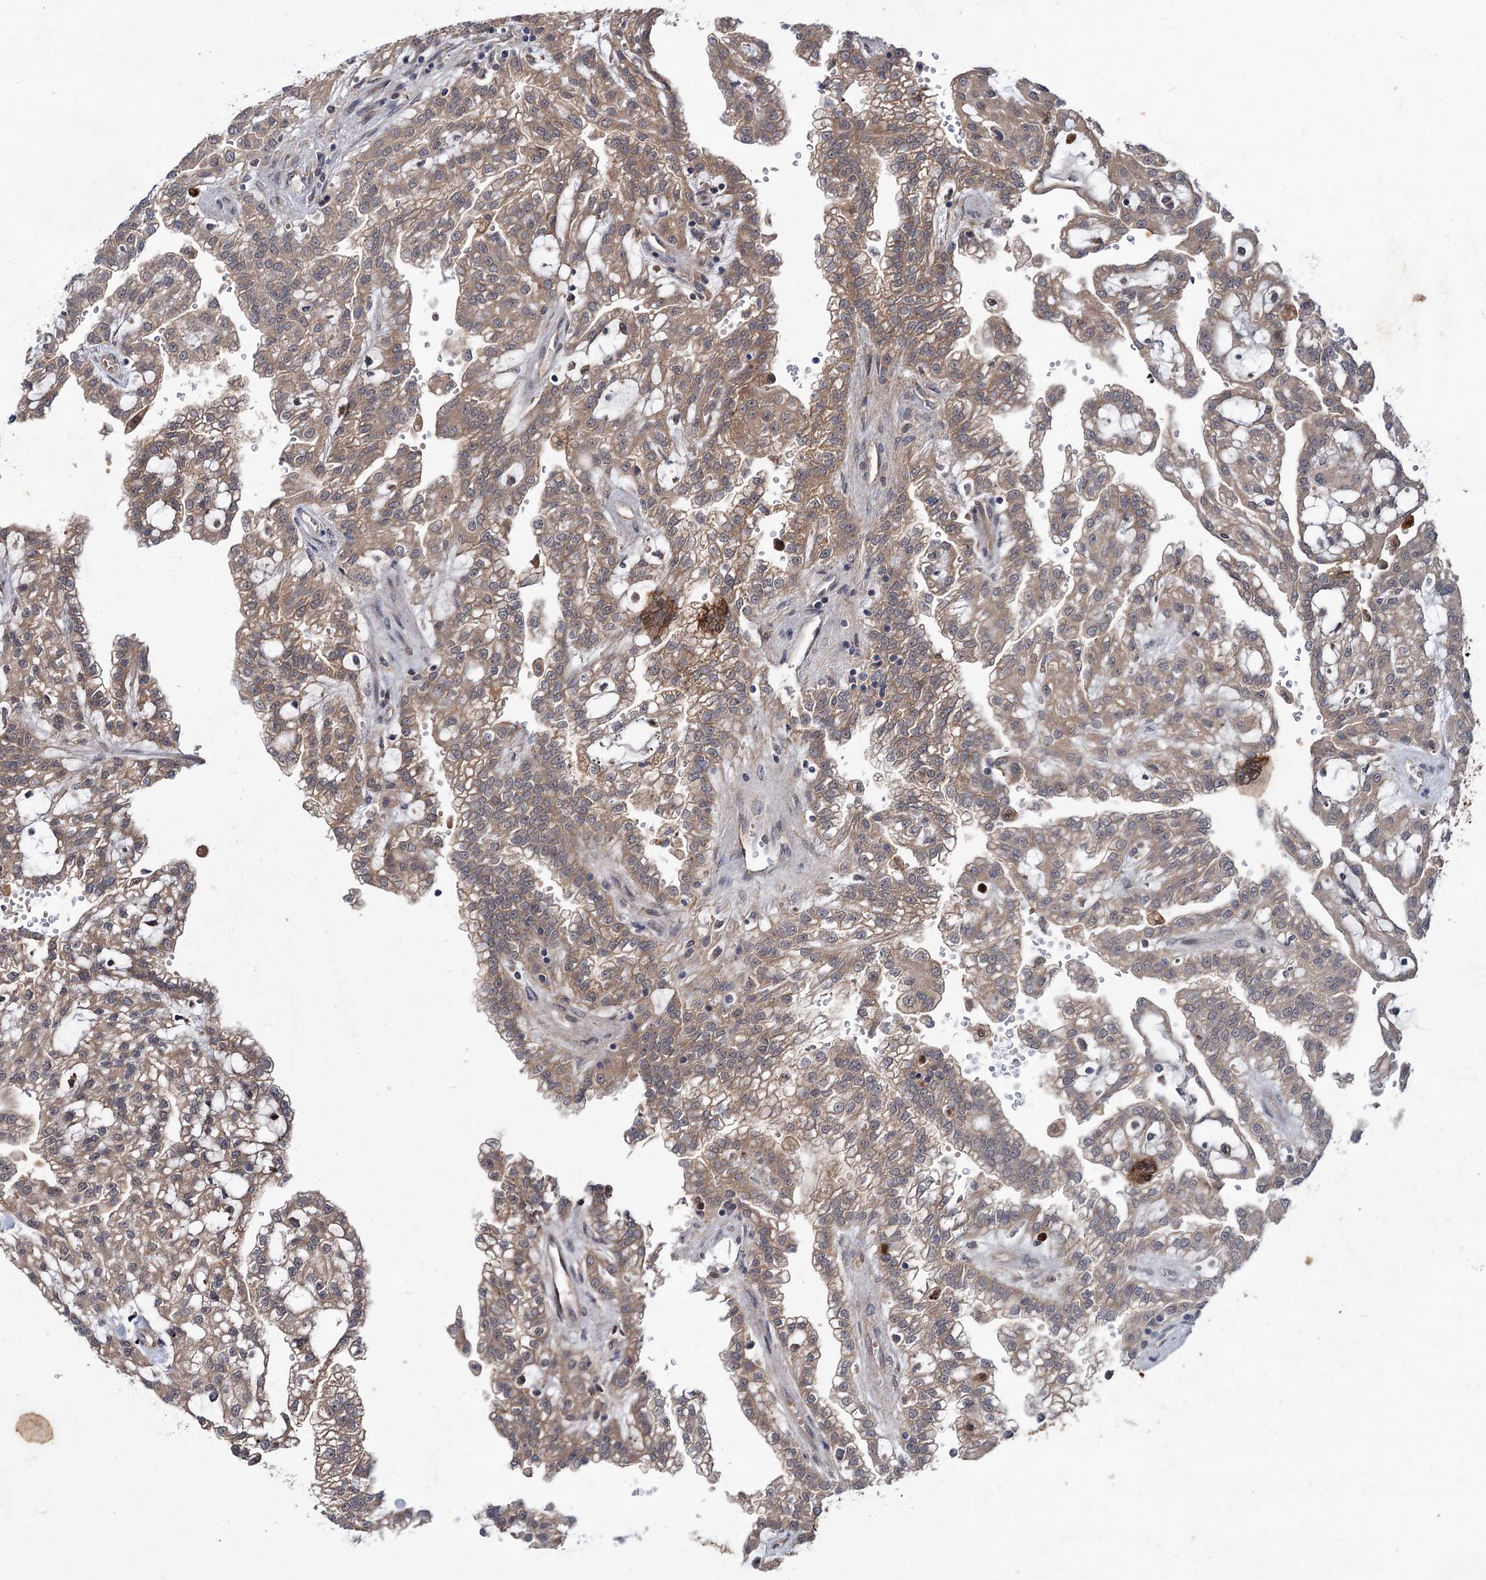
{"staining": {"intensity": "weak", "quantity": ">75%", "location": "cytoplasmic/membranous"}, "tissue": "renal cancer", "cell_type": "Tumor cells", "image_type": "cancer", "snomed": [{"axis": "morphology", "description": "Adenocarcinoma, NOS"}, {"axis": "topography", "description": "Kidney"}], "caption": "This image reveals immunohistochemistry staining of human adenocarcinoma (renal), with low weak cytoplasmic/membranous expression in about >75% of tumor cells.", "gene": "PTPN3", "patient": {"sex": "male", "age": 63}}